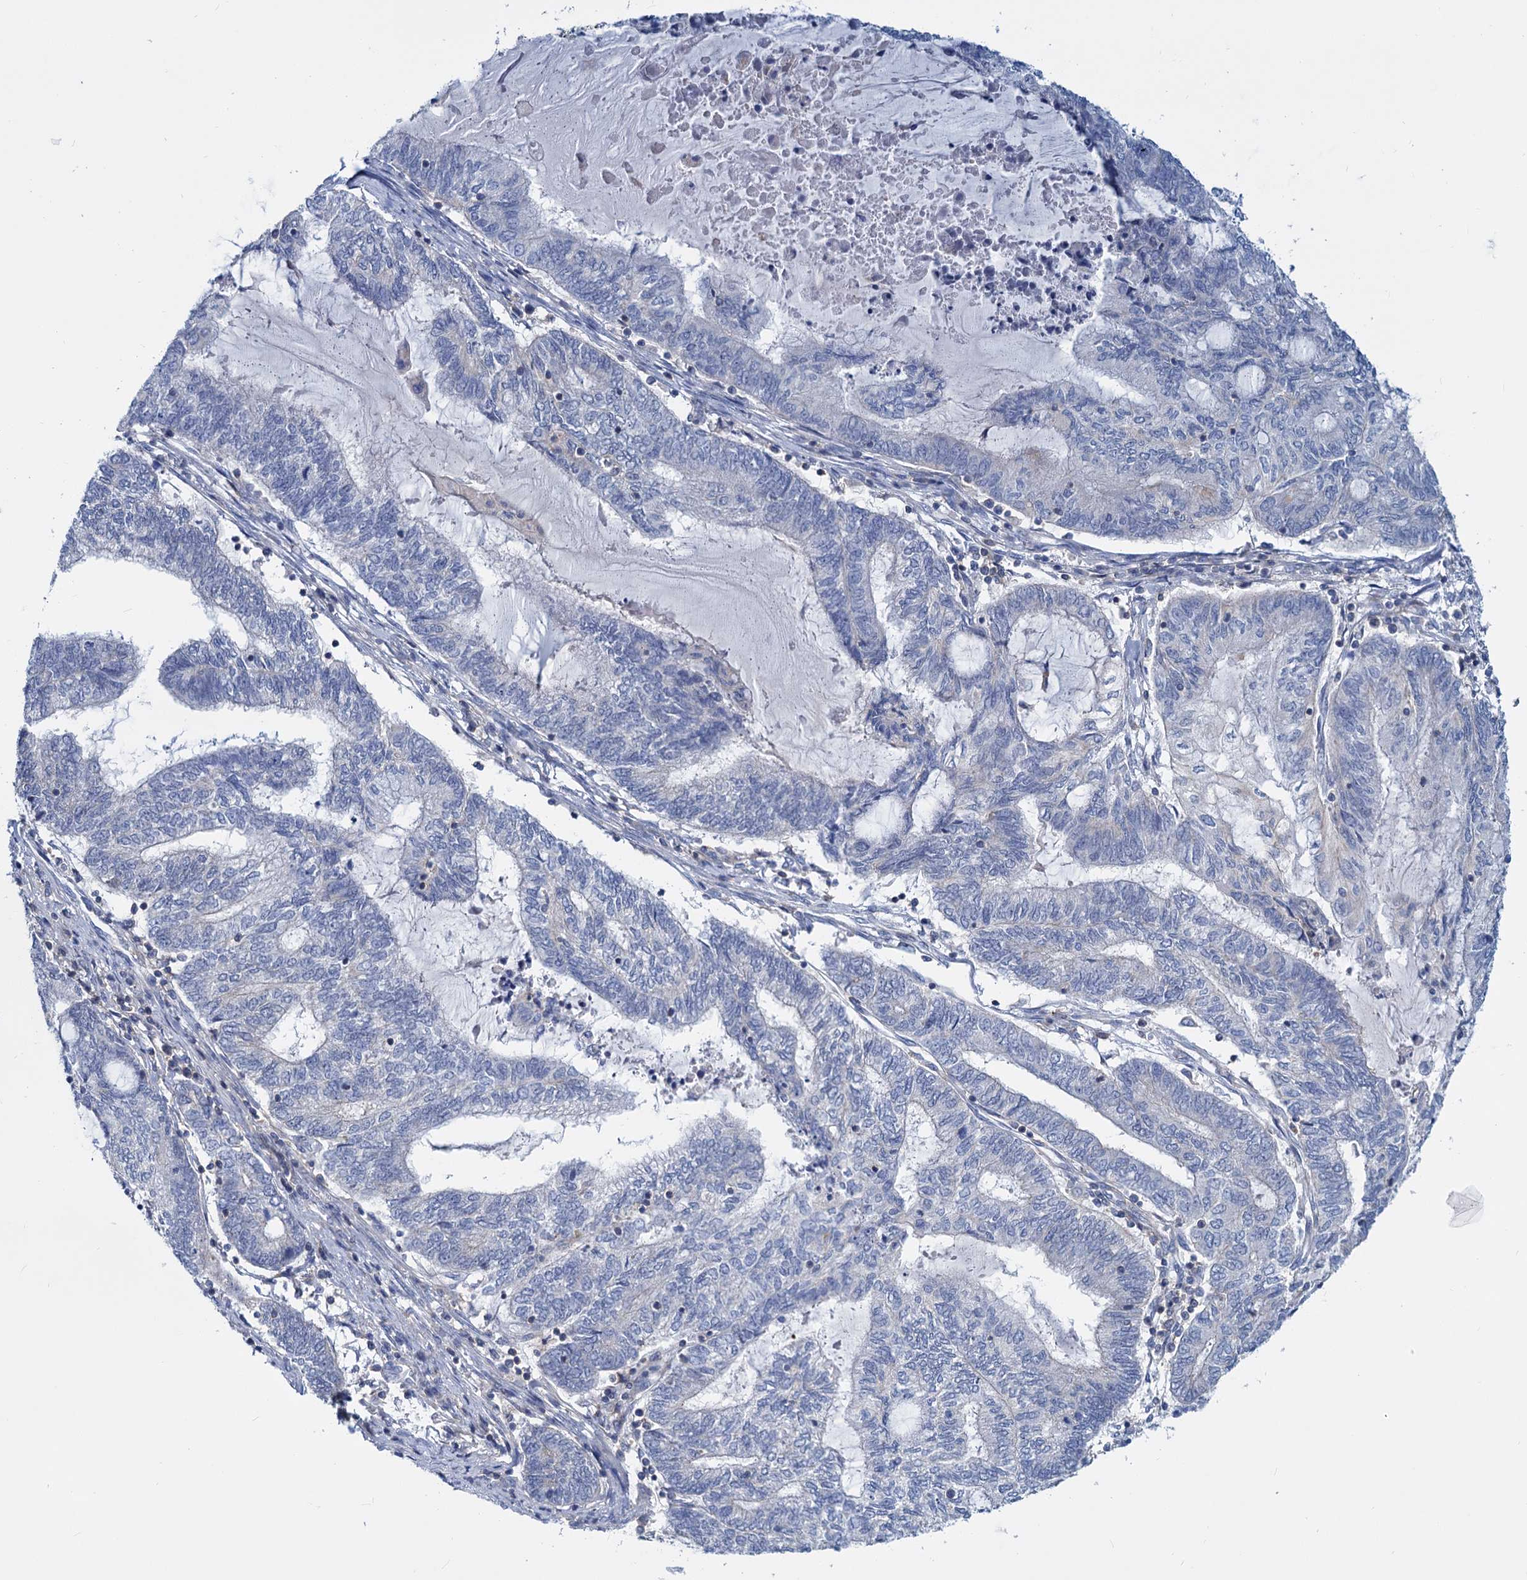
{"staining": {"intensity": "negative", "quantity": "none", "location": "none"}, "tissue": "endometrial cancer", "cell_type": "Tumor cells", "image_type": "cancer", "snomed": [{"axis": "morphology", "description": "Adenocarcinoma, NOS"}, {"axis": "topography", "description": "Uterus"}, {"axis": "topography", "description": "Endometrium"}], "caption": "Tumor cells are negative for brown protein staining in endometrial cancer.", "gene": "LRCH4", "patient": {"sex": "female", "age": 70}}